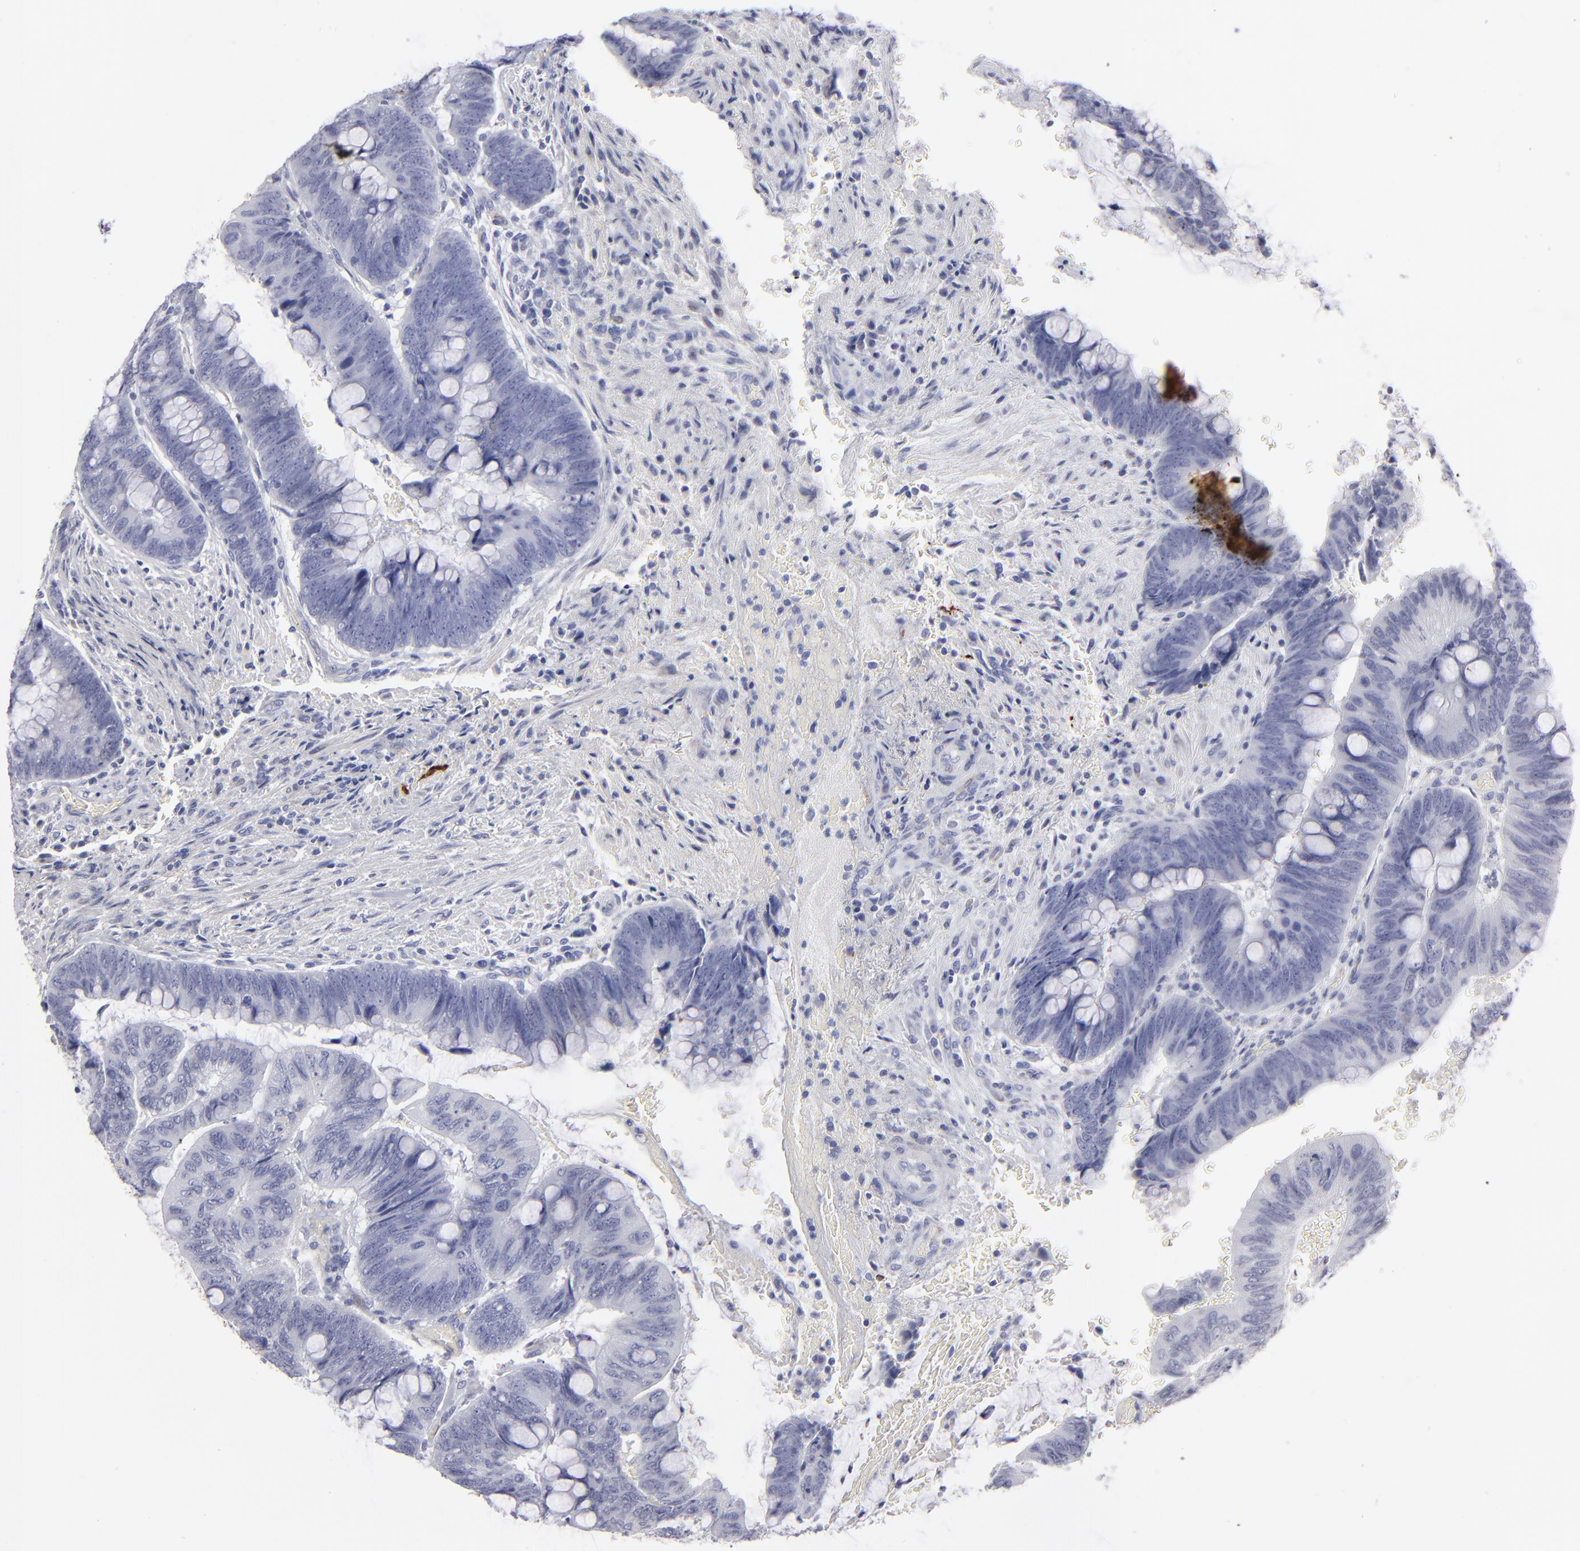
{"staining": {"intensity": "negative", "quantity": "none", "location": "none"}, "tissue": "colorectal cancer", "cell_type": "Tumor cells", "image_type": "cancer", "snomed": [{"axis": "morphology", "description": "Normal tissue, NOS"}, {"axis": "morphology", "description": "Adenocarcinoma, NOS"}, {"axis": "topography", "description": "Rectum"}], "caption": "Colorectal cancer (adenocarcinoma) stained for a protein using immunohistochemistry demonstrates no expression tumor cells.", "gene": "CADM3", "patient": {"sex": "male", "age": 92}}